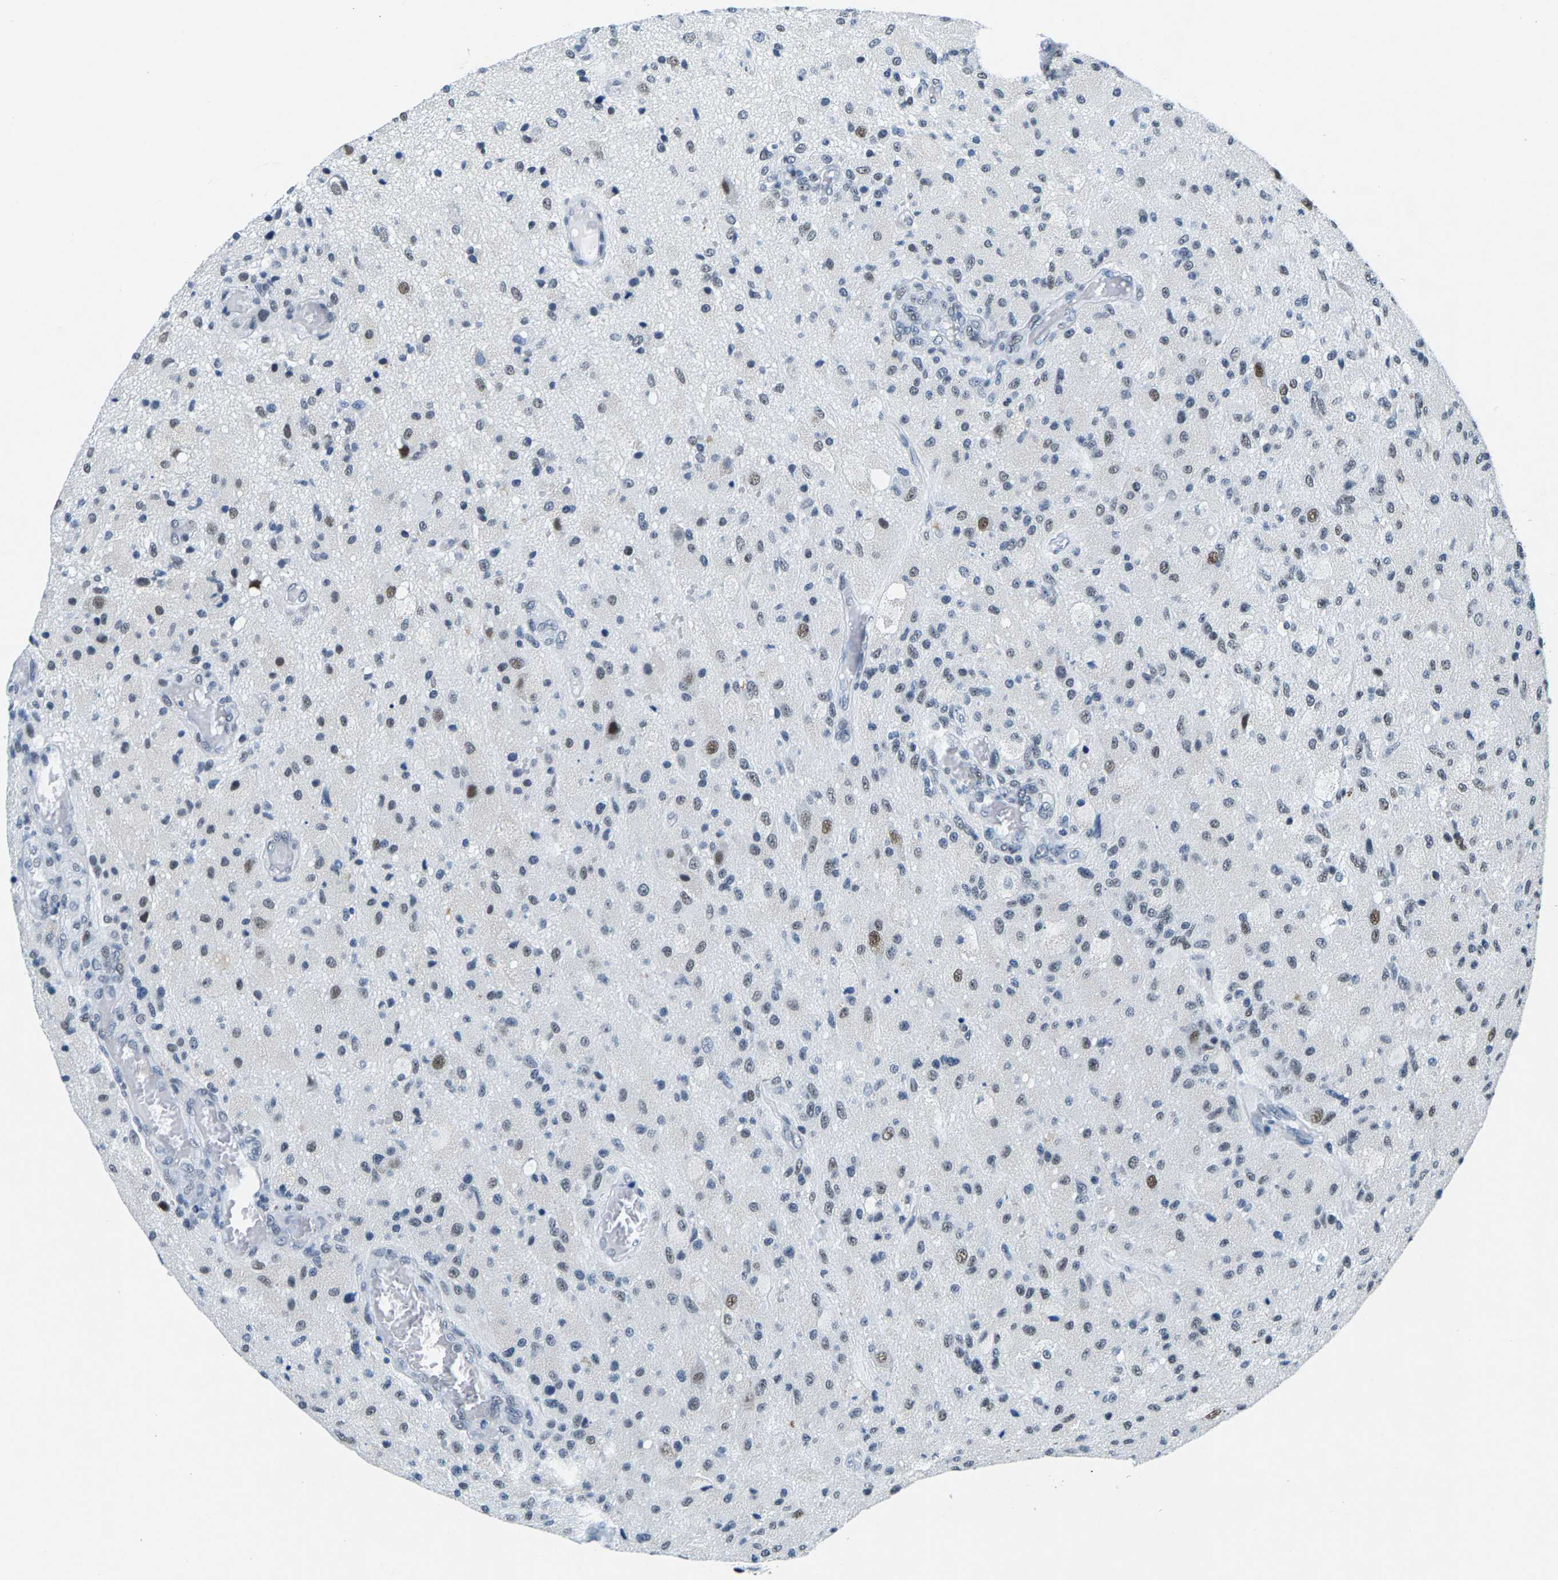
{"staining": {"intensity": "moderate", "quantity": "<25%", "location": "nuclear"}, "tissue": "glioma", "cell_type": "Tumor cells", "image_type": "cancer", "snomed": [{"axis": "morphology", "description": "Normal tissue, NOS"}, {"axis": "morphology", "description": "Glioma, malignant, High grade"}, {"axis": "topography", "description": "Cerebral cortex"}], "caption": "Immunohistochemical staining of malignant glioma (high-grade) demonstrates moderate nuclear protein staining in about <25% of tumor cells.", "gene": "ATF2", "patient": {"sex": "male", "age": 77}}